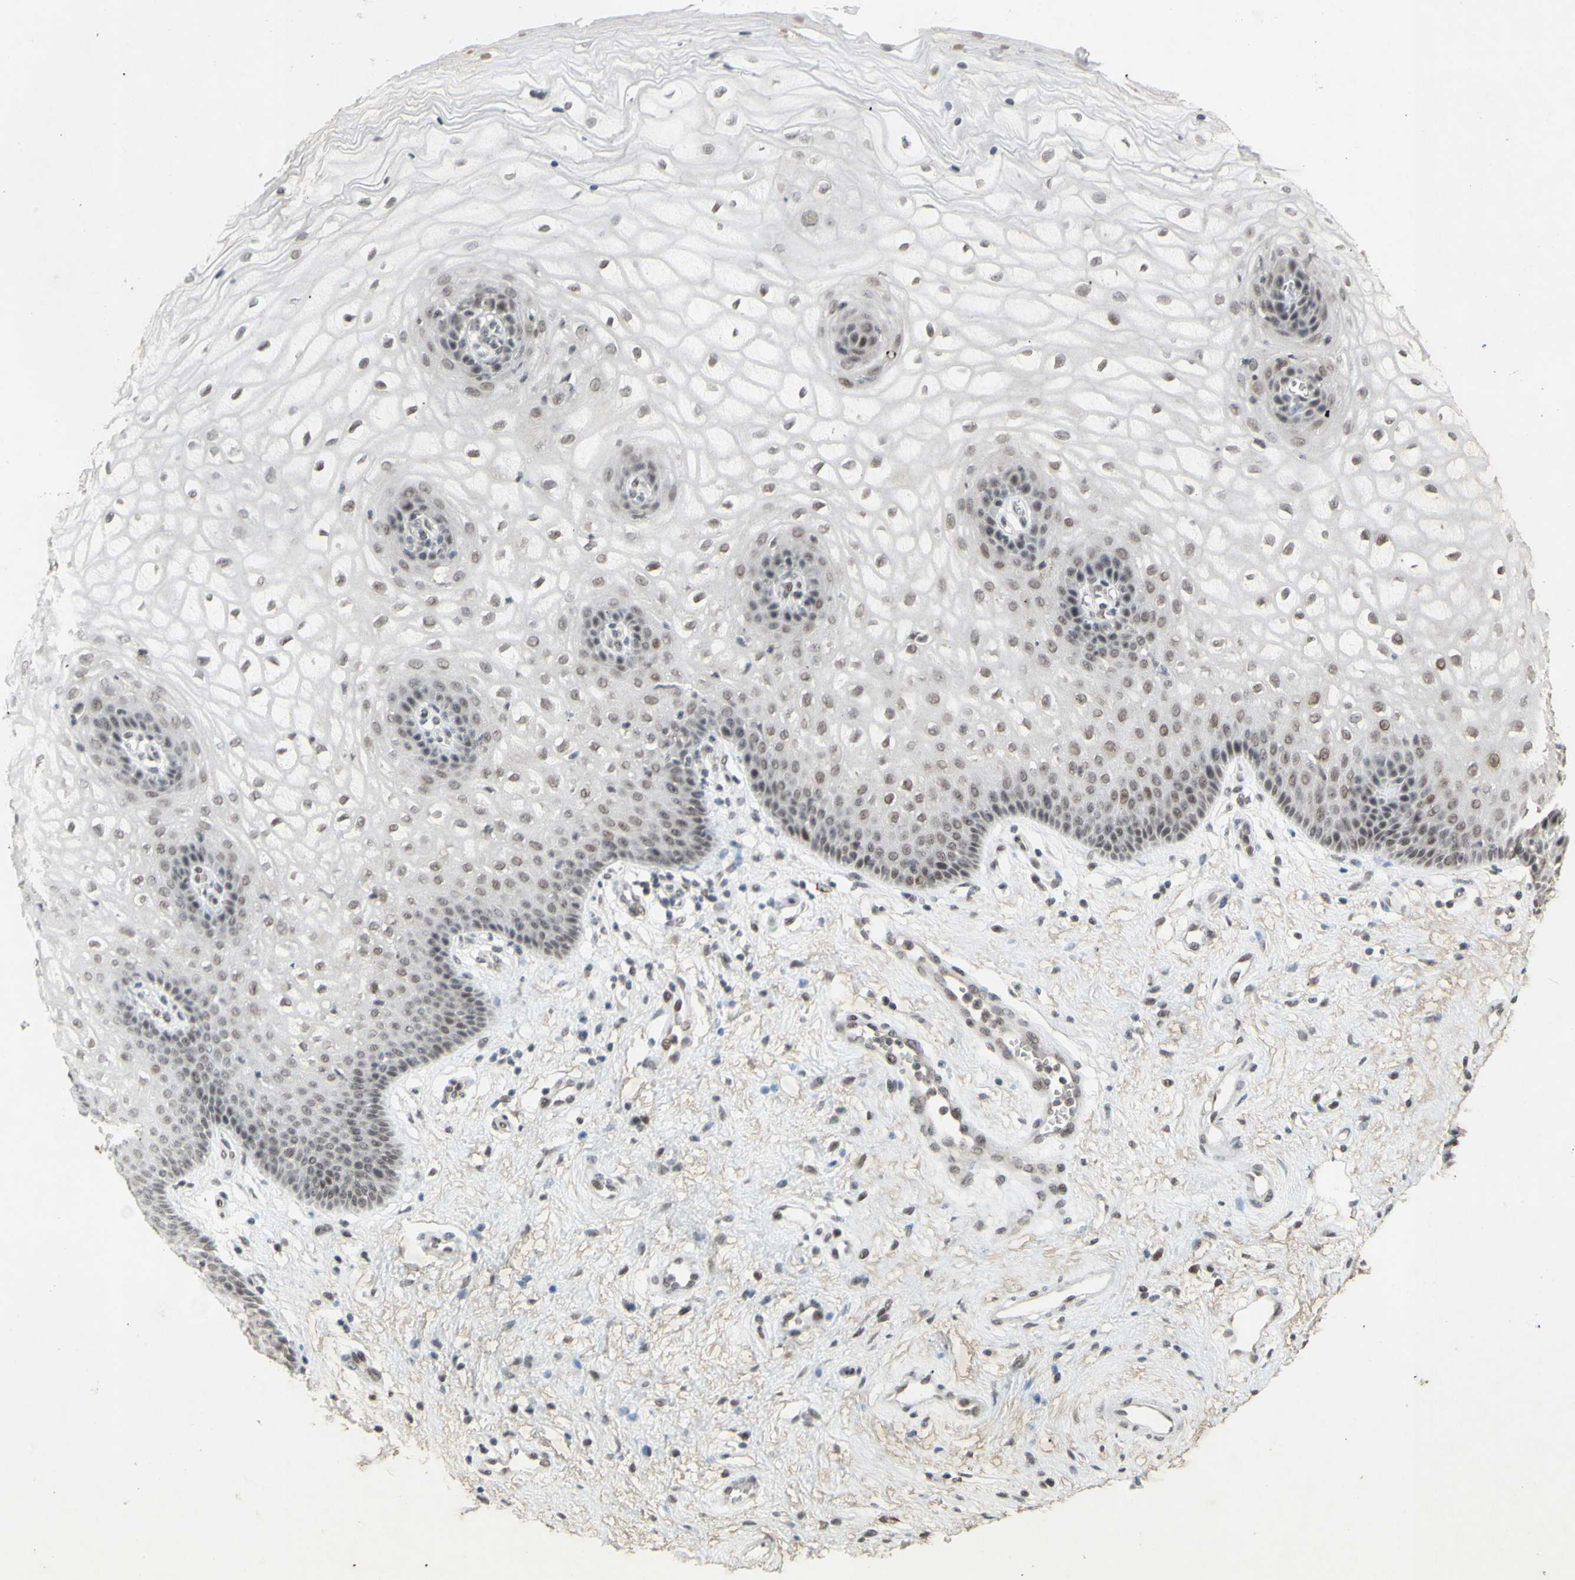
{"staining": {"intensity": "weak", "quantity": "25%-75%", "location": "nuclear"}, "tissue": "vagina", "cell_type": "Squamous epithelial cells", "image_type": "normal", "snomed": [{"axis": "morphology", "description": "Normal tissue, NOS"}, {"axis": "topography", "description": "Vagina"}], "caption": "A brown stain highlights weak nuclear expression of a protein in squamous epithelial cells of benign human vagina.", "gene": "CENPB", "patient": {"sex": "female", "age": 34}}